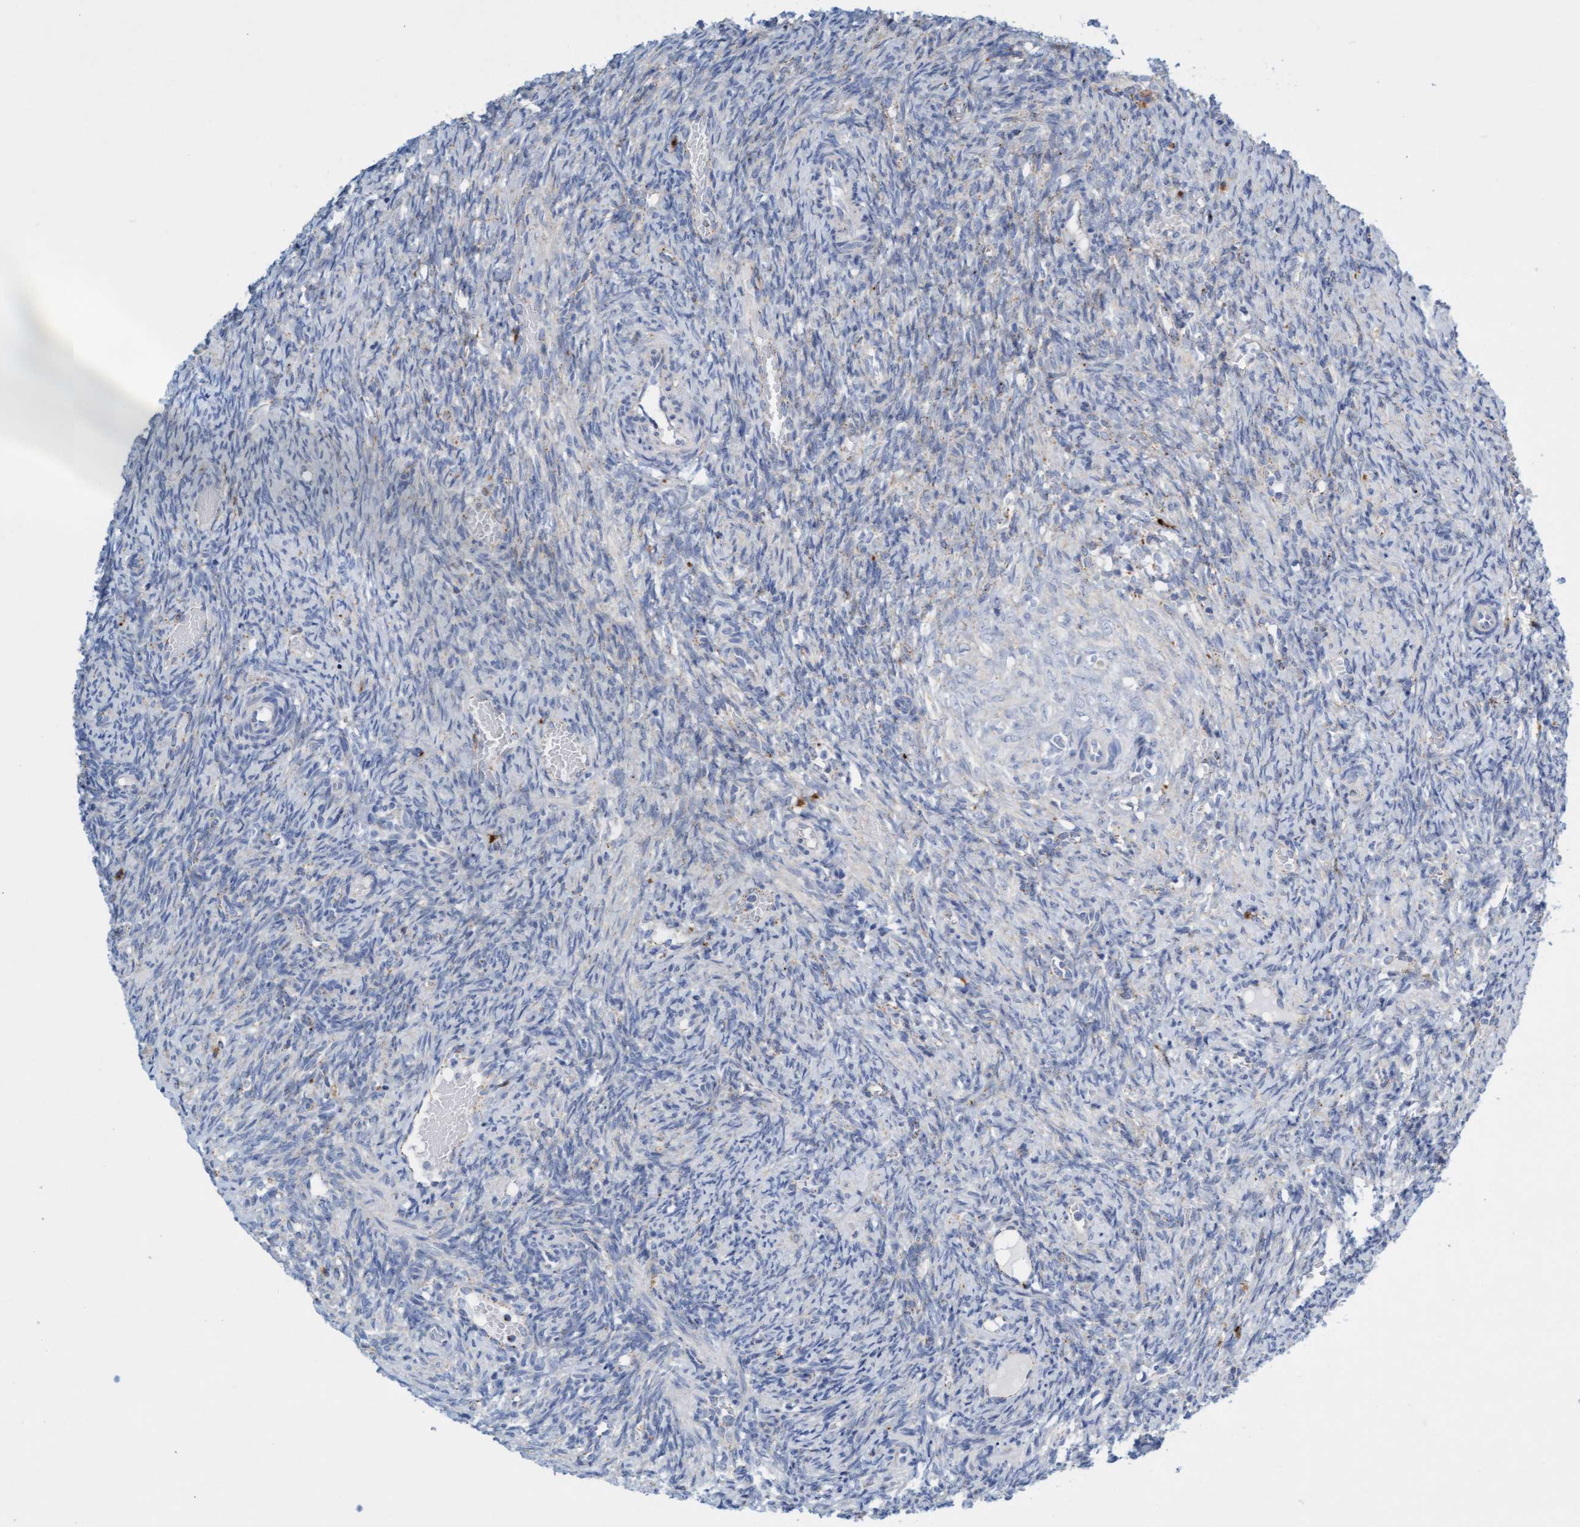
{"staining": {"intensity": "negative", "quantity": "none", "location": "none"}, "tissue": "ovary", "cell_type": "Ovarian stroma cells", "image_type": "normal", "snomed": [{"axis": "morphology", "description": "Normal tissue, NOS"}, {"axis": "topography", "description": "Ovary"}], "caption": "Immunohistochemical staining of unremarkable ovary exhibits no significant expression in ovarian stroma cells.", "gene": "SGSH", "patient": {"sex": "female", "age": 41}}